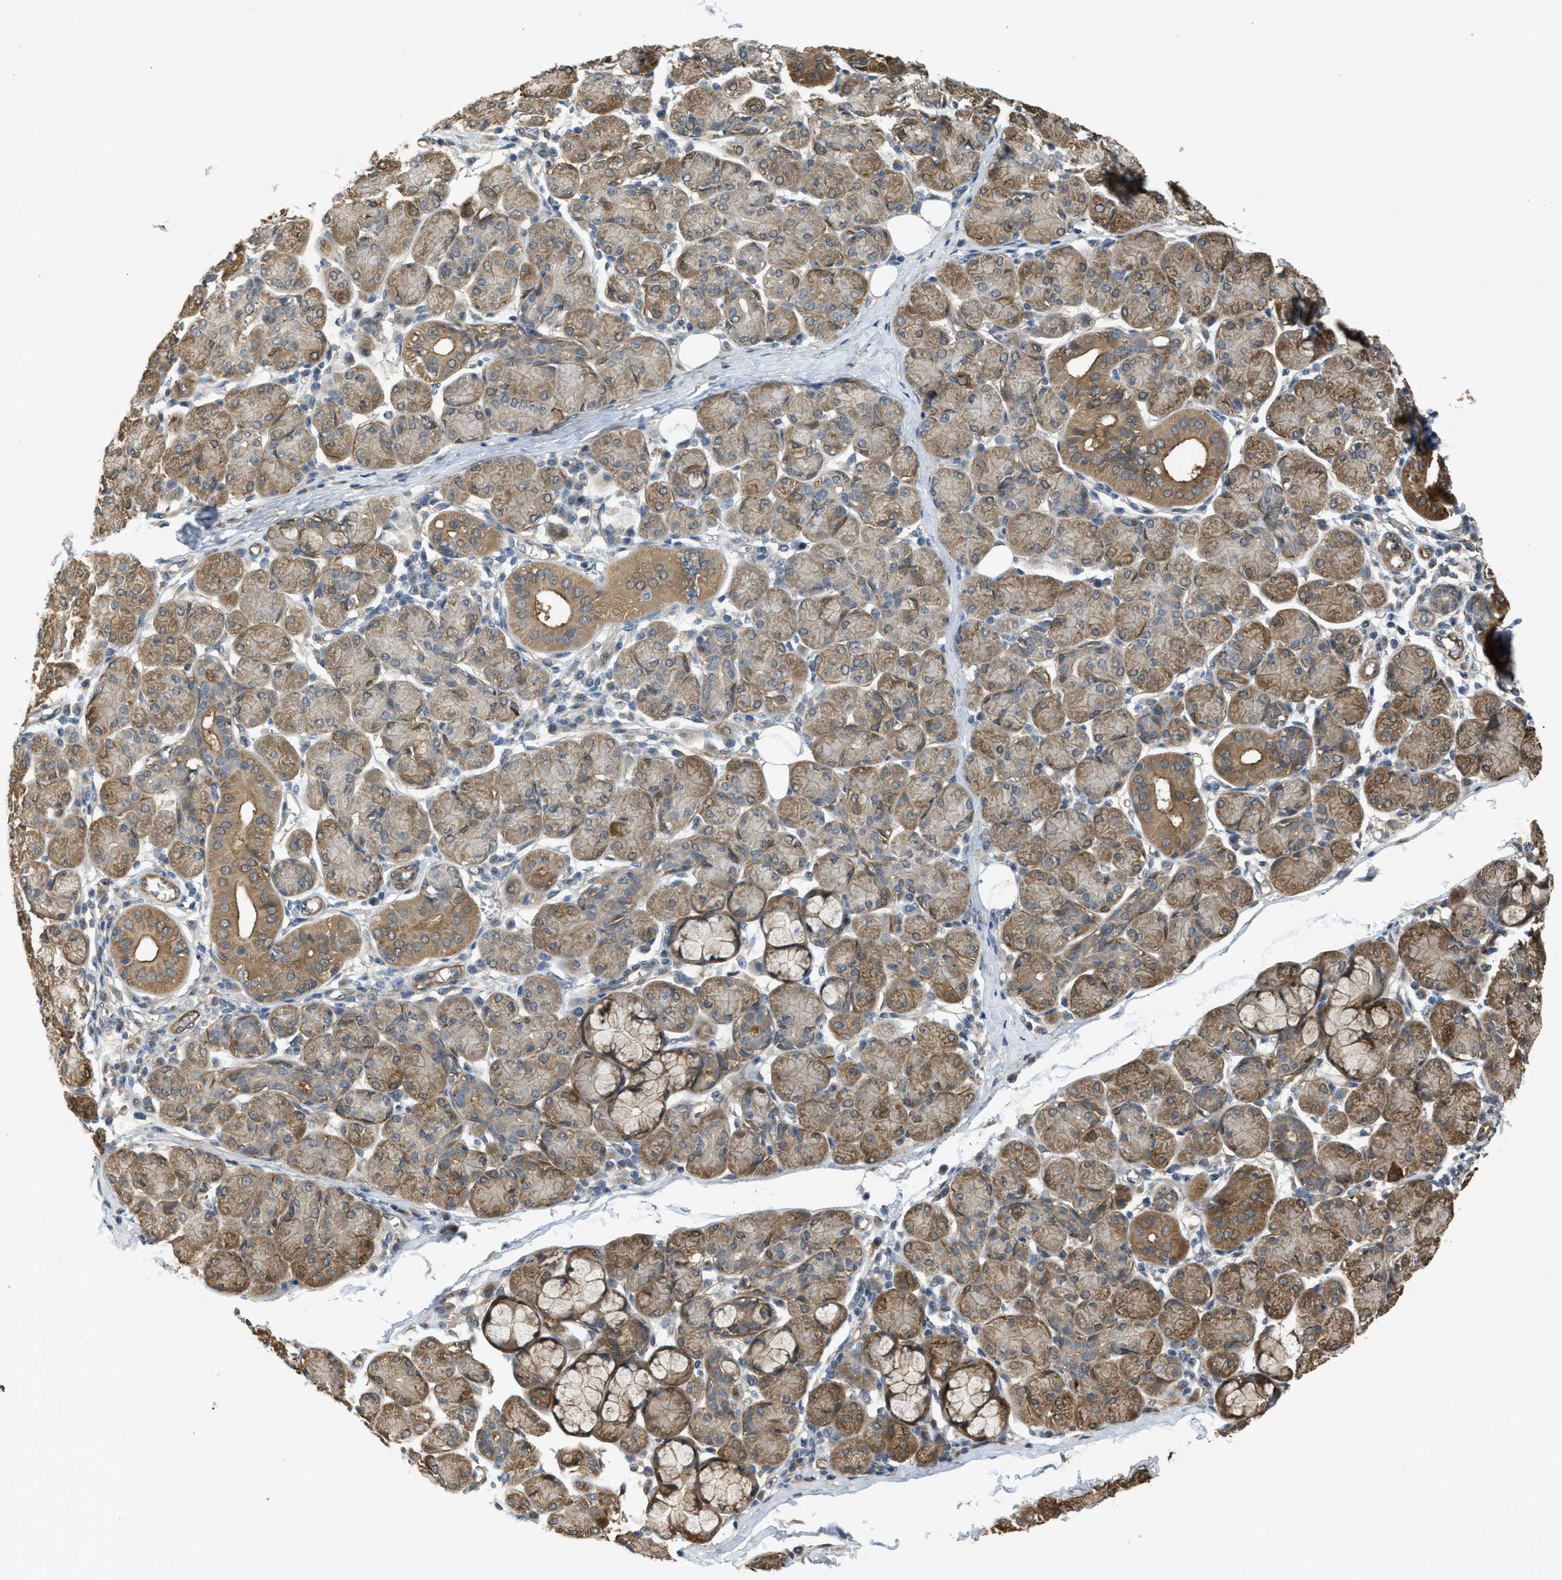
{"staining": {"intensity": "moderate", "quantity": ">75%", "location": "cytoplasmic/membranous"}, "tissue": "salivary gland", "cell_type": "Glandular cells", "image_type": "normal", "snomed": [{"axis": "morphology", "description": "Normal tissue, NOS"}, {"axis": "morphology", "description": "Inflammation, NOS"}, {"axis": "topography", "description": "Lymph node"}, {"axis": "topography", "description": "Salivary gland"}], "caption": "Glandular cells show moderate cytoplasmic/membranous expression in approximately >75% of cells in normal salivary gland.", "gene": "BAG3", "patient": {"sex": "male", "age": 3}}